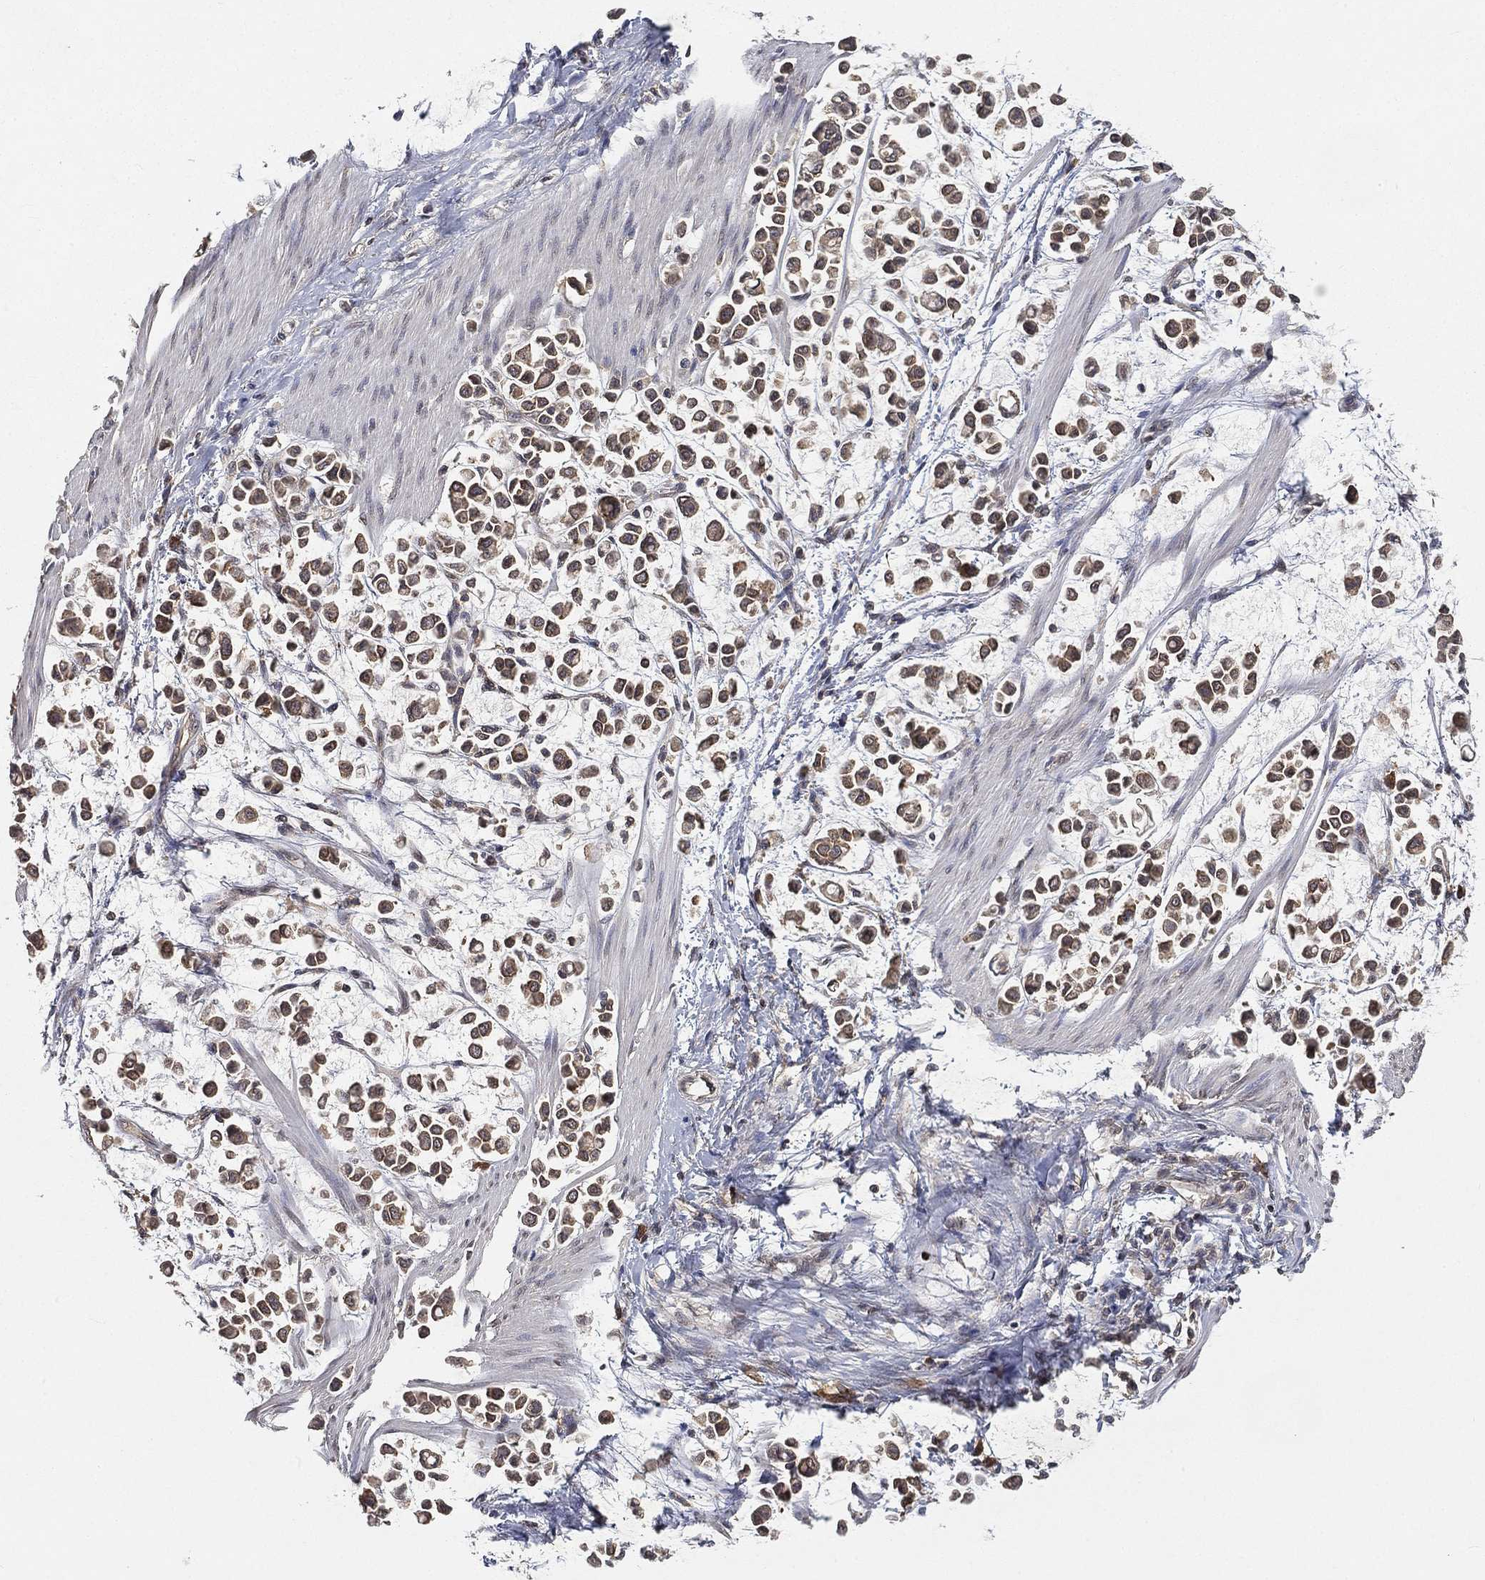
{"staining": {"intensity": "moderate", "quantity": ">75%", "location": "cytoplasmic/membranous"}, "tissue": "stomach cancer", "cell_type": "Tumor cells", "image_type": "cancer", "snomed": [{"axis": "morphology", "description": "Adenocarcinoma, NOS"}, {"axis": "topography", "description": "Stomach"}], "caption": "Brown immunohistochemical staining in human stomach adenocarcinoma demonstrates moderate cytoplasmic/membranous expression in approximately >75% of tumor cells.", "gene": "UBA5", "patient": {"sex": "male", "age": 82}}